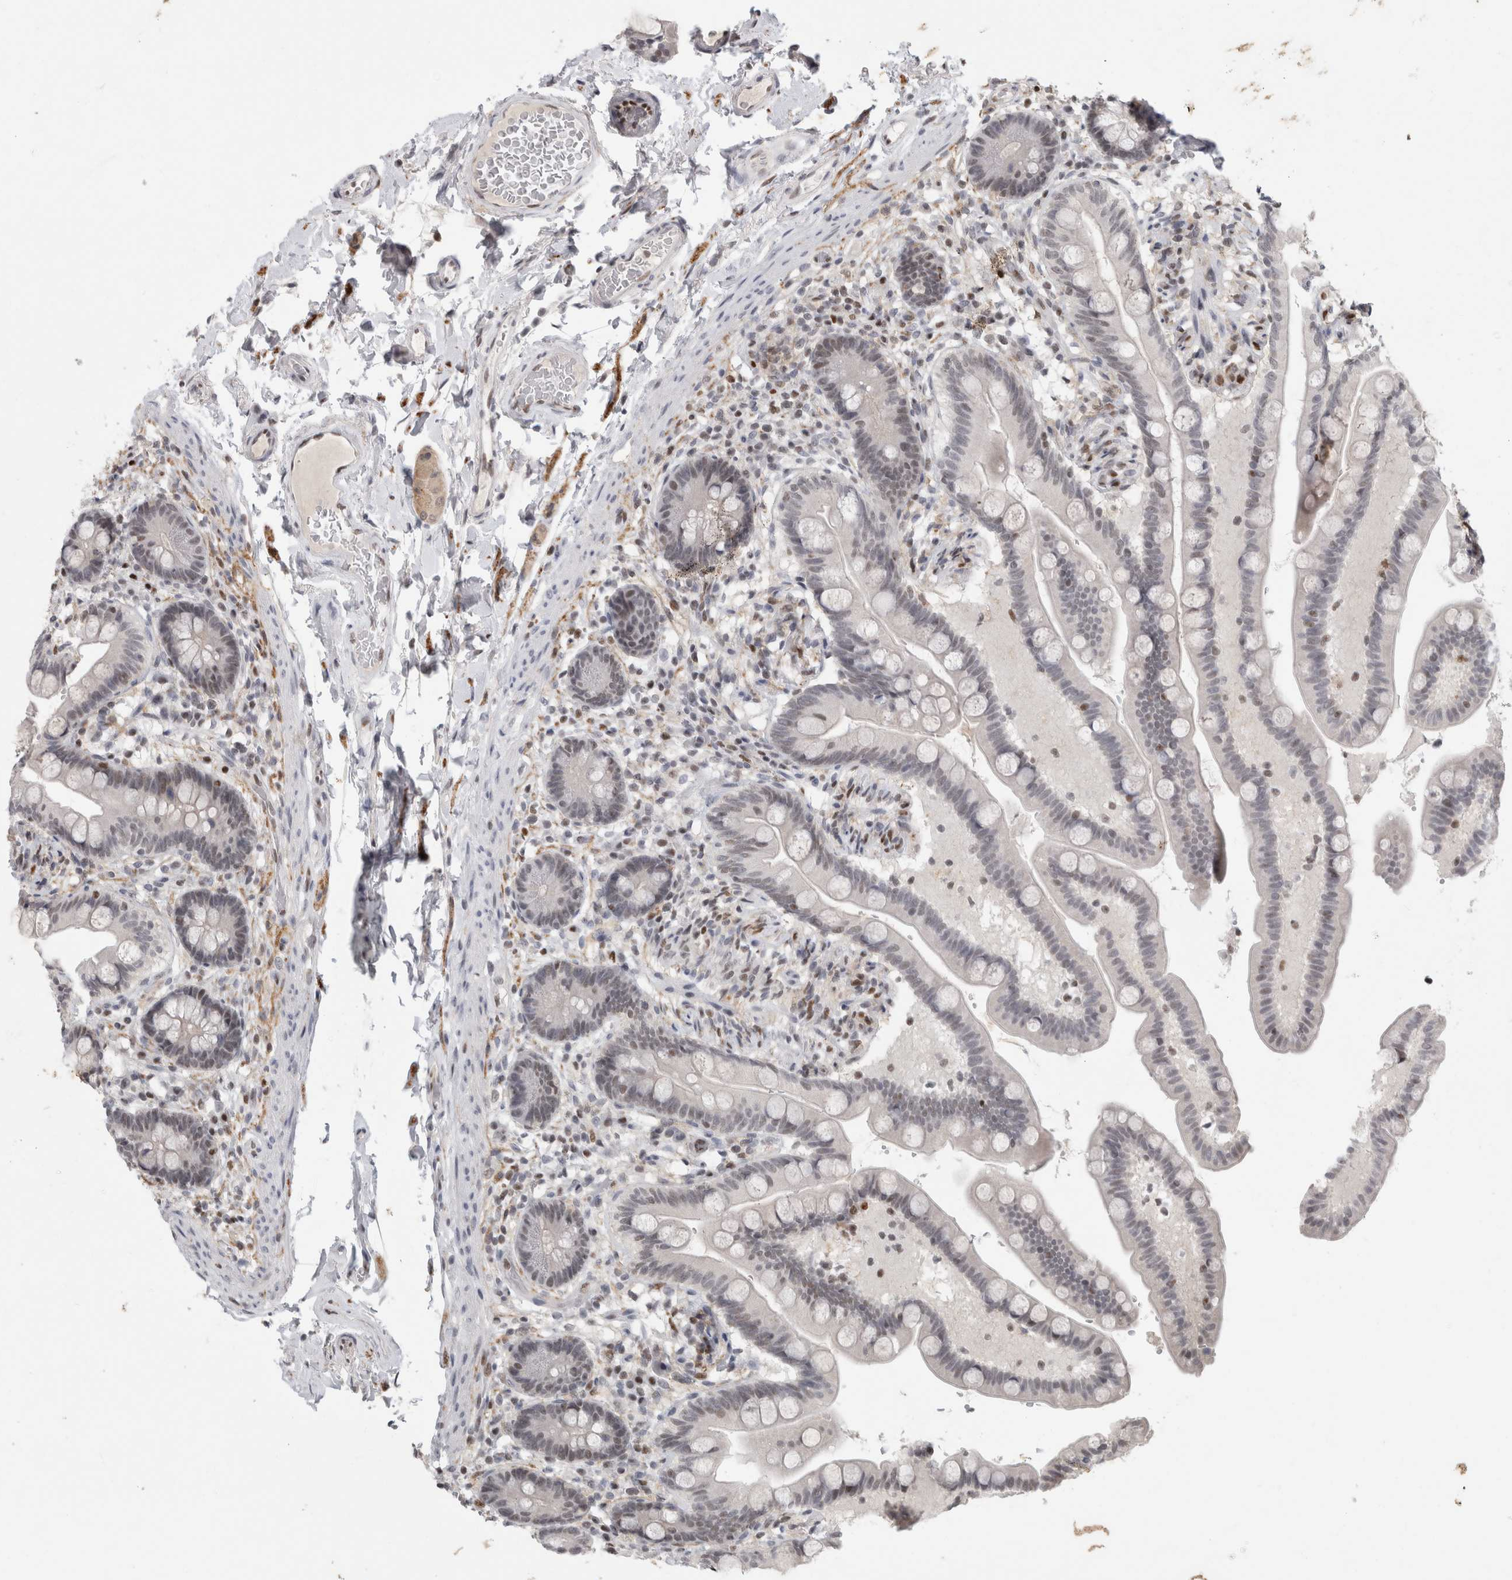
{"staining": {"intensity": "negative", "quantity": "none", "location": "none"}, "tissue": "colon", "cell_type": "Endothelial cells", "image_type": "normal", "snomed": [{"axis": "morphology", "description": "Normal tissue, NOS"}, {"axis": "topography", "description": "Smooth muscle"}, {"axis": "topography", "description": "Colon"}], "caption": "The IHC histopathology image has no significant positivity in endothelial cells of colon. The staining is performed using DAB (3,3'-diaminobenzidine) brown chromogen with nuclei counter-stained in using hematoxylin.", "gene": "SRARP", "patient": {"sex": "male", "age": 73}}